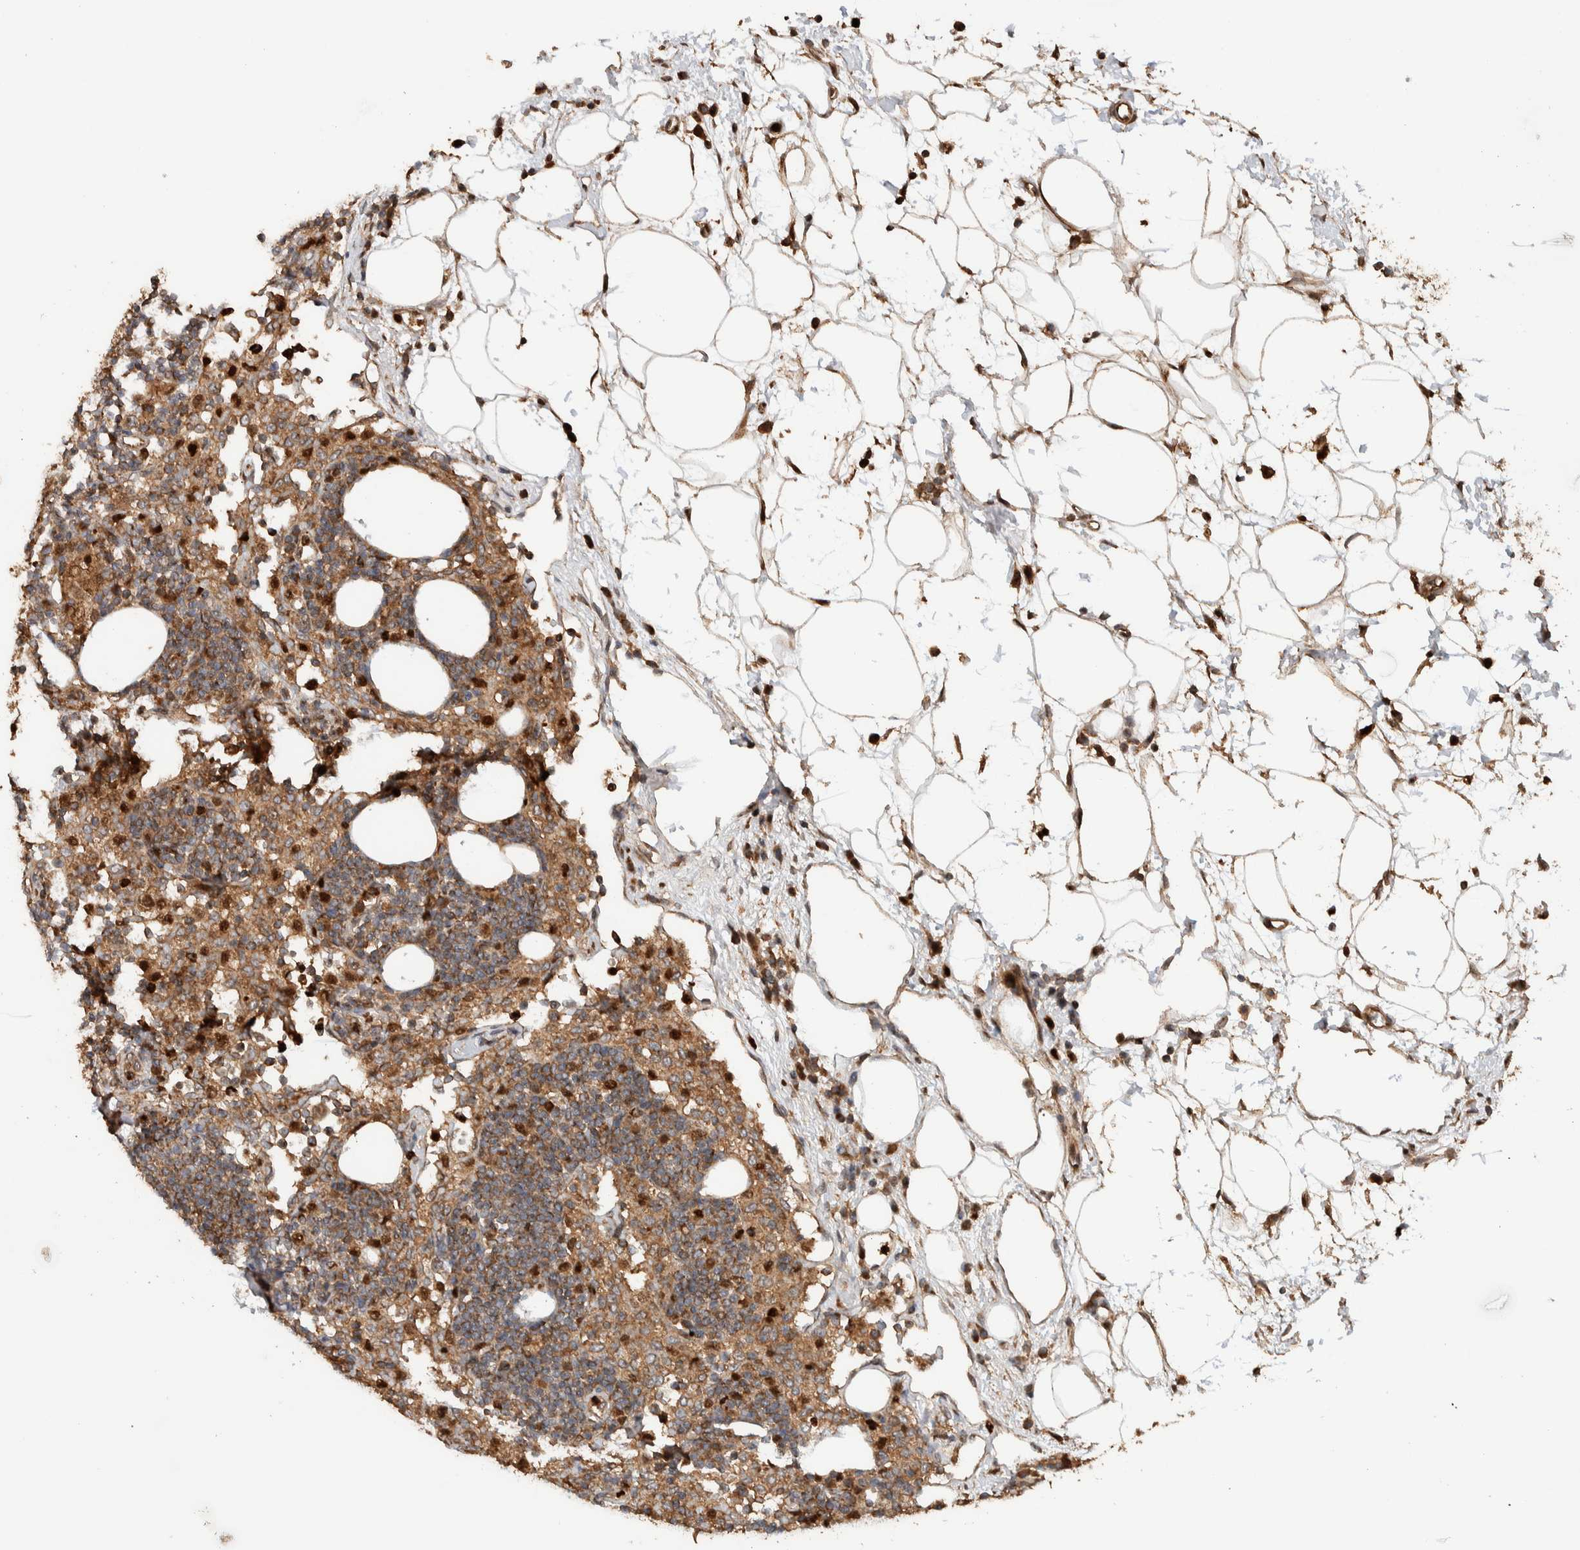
{"staining": {"intensity": "moderate", "quantity": ">75%", "location": "cytoplasmic/membranous"}, "tissue": "lymph node", "cell_type": "Germinal center cells", "image_type": "normal", "snomed": [{"axis": "morphology", "description": "Normal tissue, NOS"}, {"axis": "morphology", "description": "Carcinoid, malignant, NOS"}, {"axis": "topography", "description": "Lymph node"}], "caption": "IHC image of normal human lymph node stained for a protein (brown), which demonstrates medium levels of moderate cytoplasmic/membranous expression in approximately >75% of germinal center cells.", "gene": "VPS53", "patient": {"sex": "male", "age": 47}}